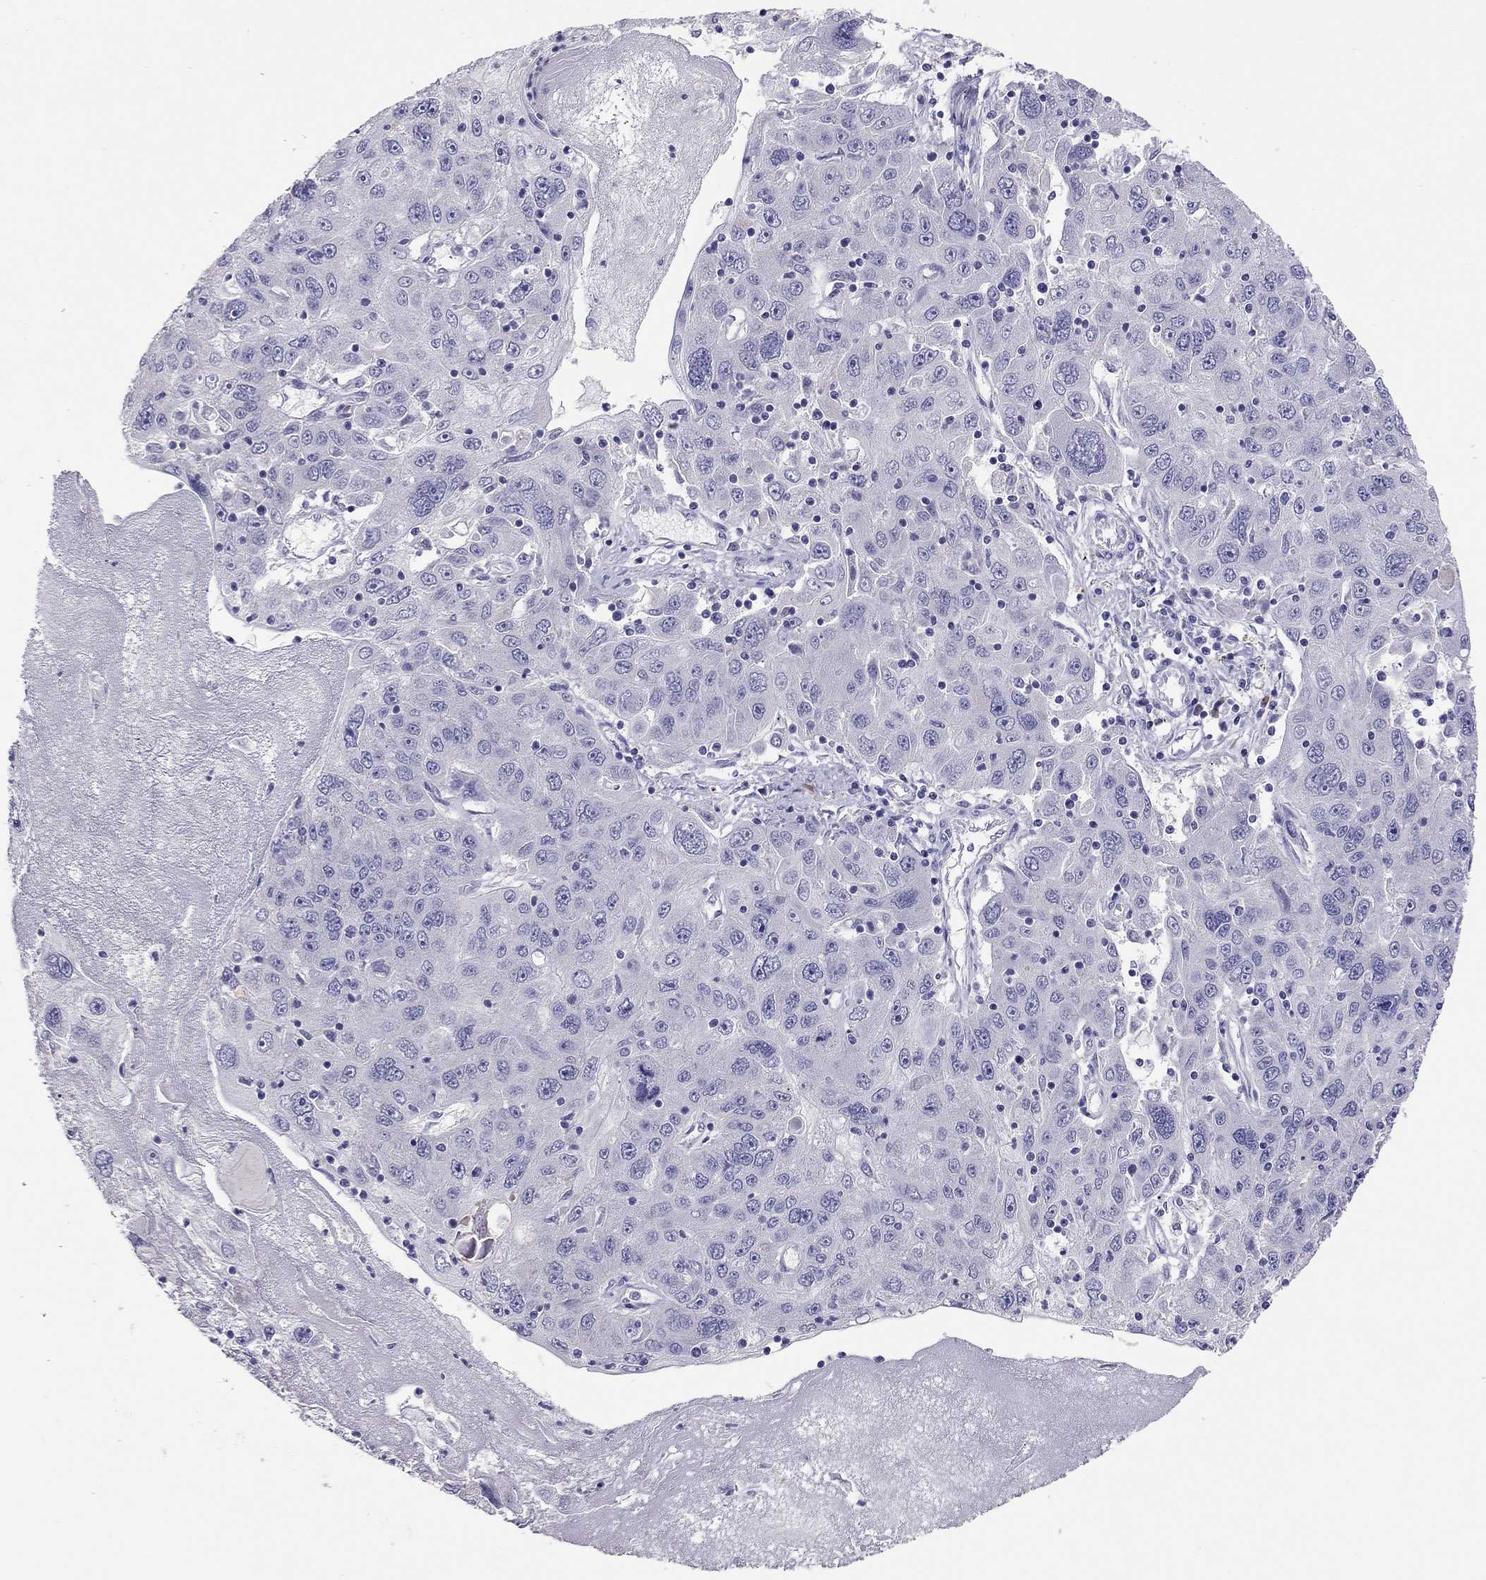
{"staining": {"intensity": "negative", "quantity": "none", "location": "none"}, "tissue": "stomach cancer", "cell_type": "Tumor cells", "image_type": "cancer", "snomed": [{"axis": "morphology", "description": "Adenocarcinoma, NOS"}, {"axis": "topography", "description": "Stomach"}], "caption": "An IHC image of stomach adenocarcinoma is shown. There is no staining in tumor cells of stomach adenocarcinoma. Nuclei are stained in blue.", "gene": "CALHM1", "patient": {"sex": "male", "age": 56}}